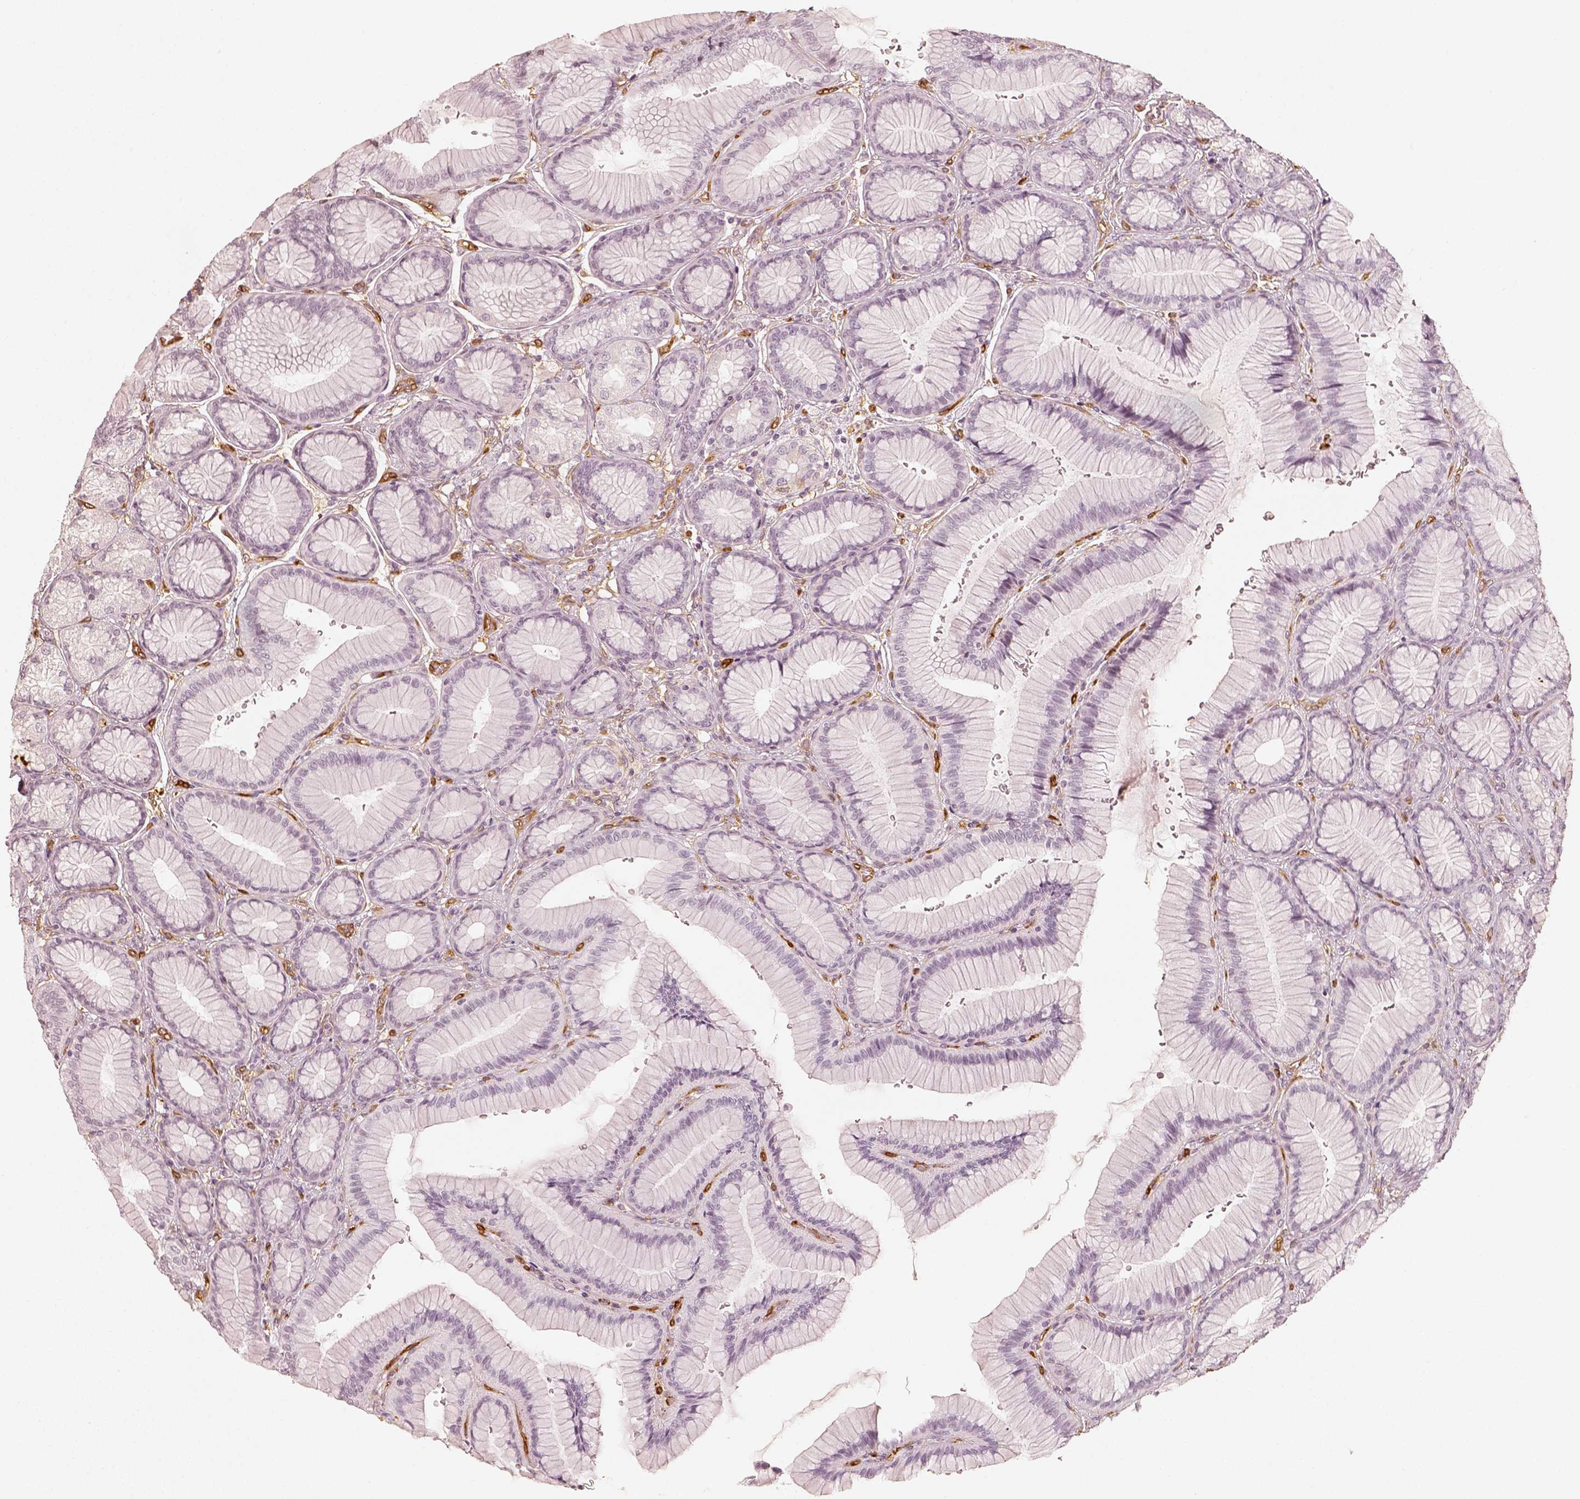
{"staining": {"intensity": "negative", "quantity": "none", "location": "none"}, "tissue": "stomach", "cell_type": "Glandular cells", "image_type": "normal", "snomed": [{"axis": "morphology", "description": "Normal tissue, NOS"}, {"axis": "morphology", "description": "Adenocarcinoma, NOS"}, {"axis": "morphology", "description": "Adenocarcinoma, High grade"}, {"axis": "topography", "description": "Stomach, upper"}, {"axis": "topography", "description": "Stomach"}], "caption": "Stomach stained for a protein using IHC exhibits no expression glandular cells.", "gene": "FSCN1", "patient": {"sex": "female", "age": 65}}